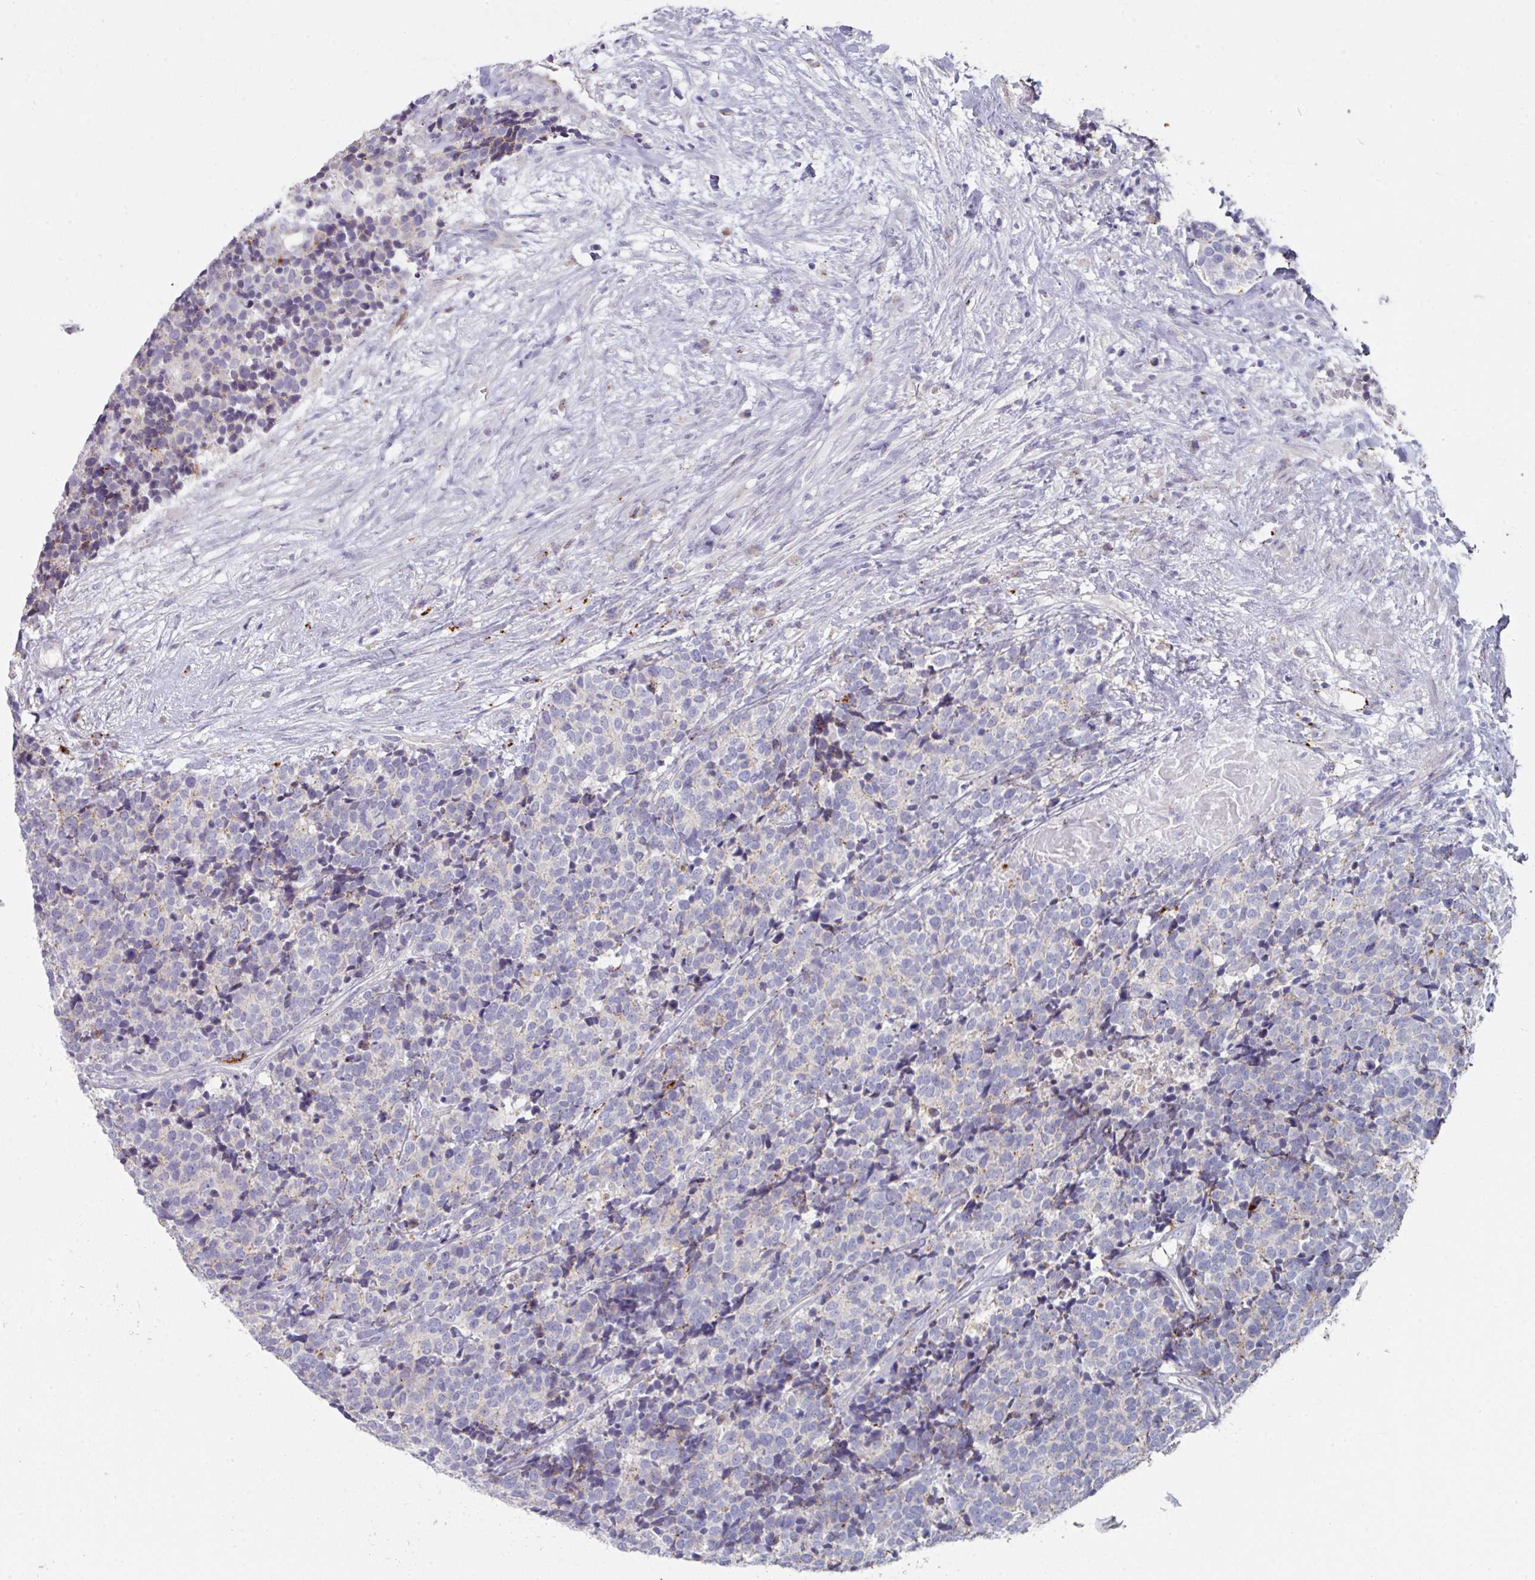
{"staining": {"intensity": "negative", "quantity": "none", "location": "none"}, "tissue": "carcinoid", "cell_type": "Tumor cells", "image_type": "cancer", "snomed": [{"axis": "morphology", "description": "Carcinoid, malignant, NOS"}, {"axis": "topography", "description": "Skin"}], "caption": "IHC histopathology image of neoplastic tissue: carcinoid (malignant) stained with DAB demonstrates no significant protein positivity in tumor cells.", "gene": "NT5C1A", "patient": {"sex": "female", "age": 79}}